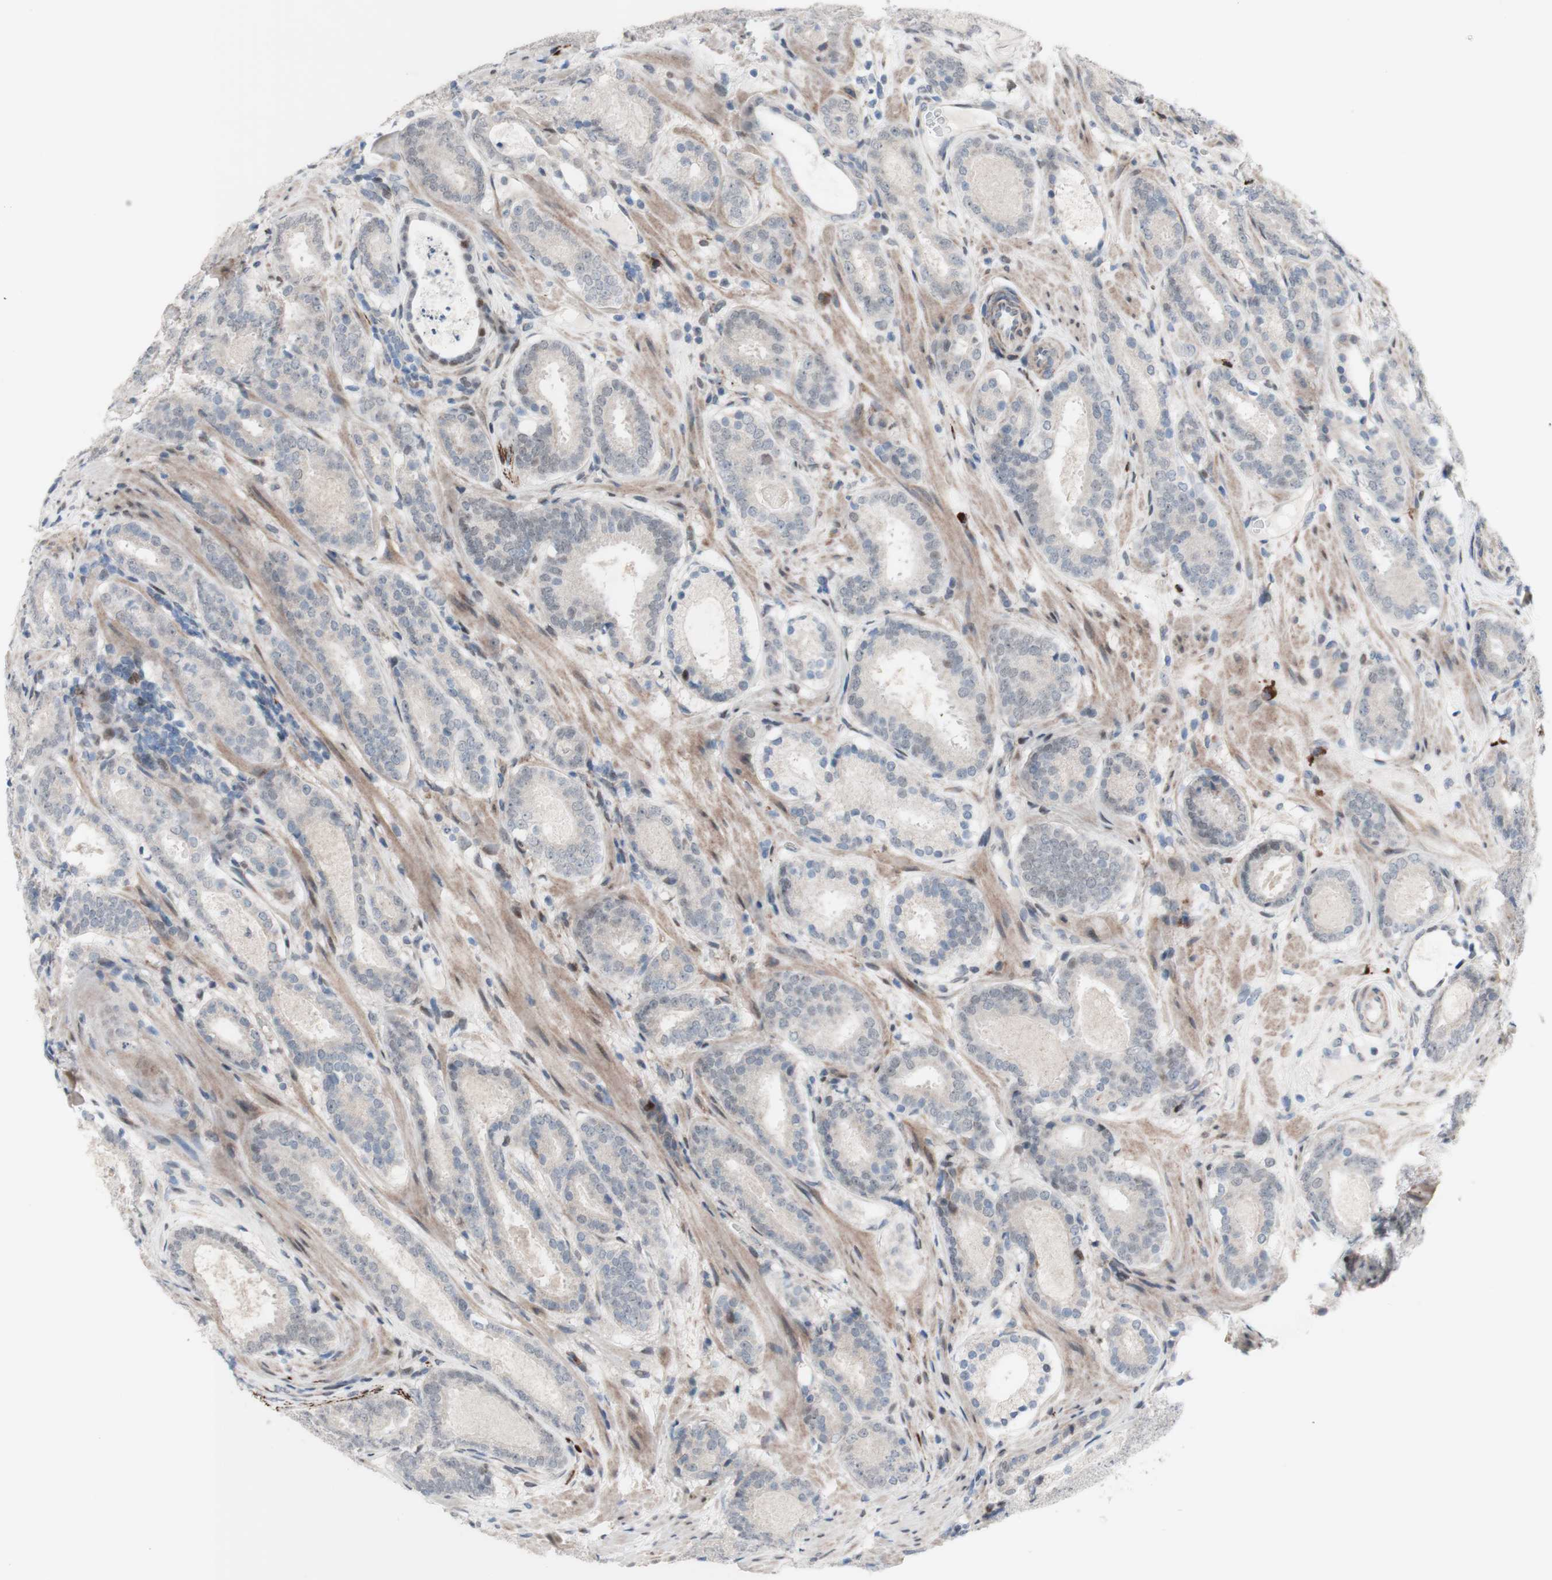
{"staining": {"intensity": "negative", "quantity": "none", "location": "none"}, "tissue": "prostate cancer", "cell_type": "Tumor cells", "image_type": "cancer", "snomed": [{"axis": "morphology", "description": "Adenocarcinoma, Low grade"}, {"axis": "topography", "description": "Prostate"}], "caption": "There is no significant expression in tumor cells of adenocarcinoma (low-grade) (prostate).", "gene": "PHTF2", "patient": {"sex": "male", "age": 69}}